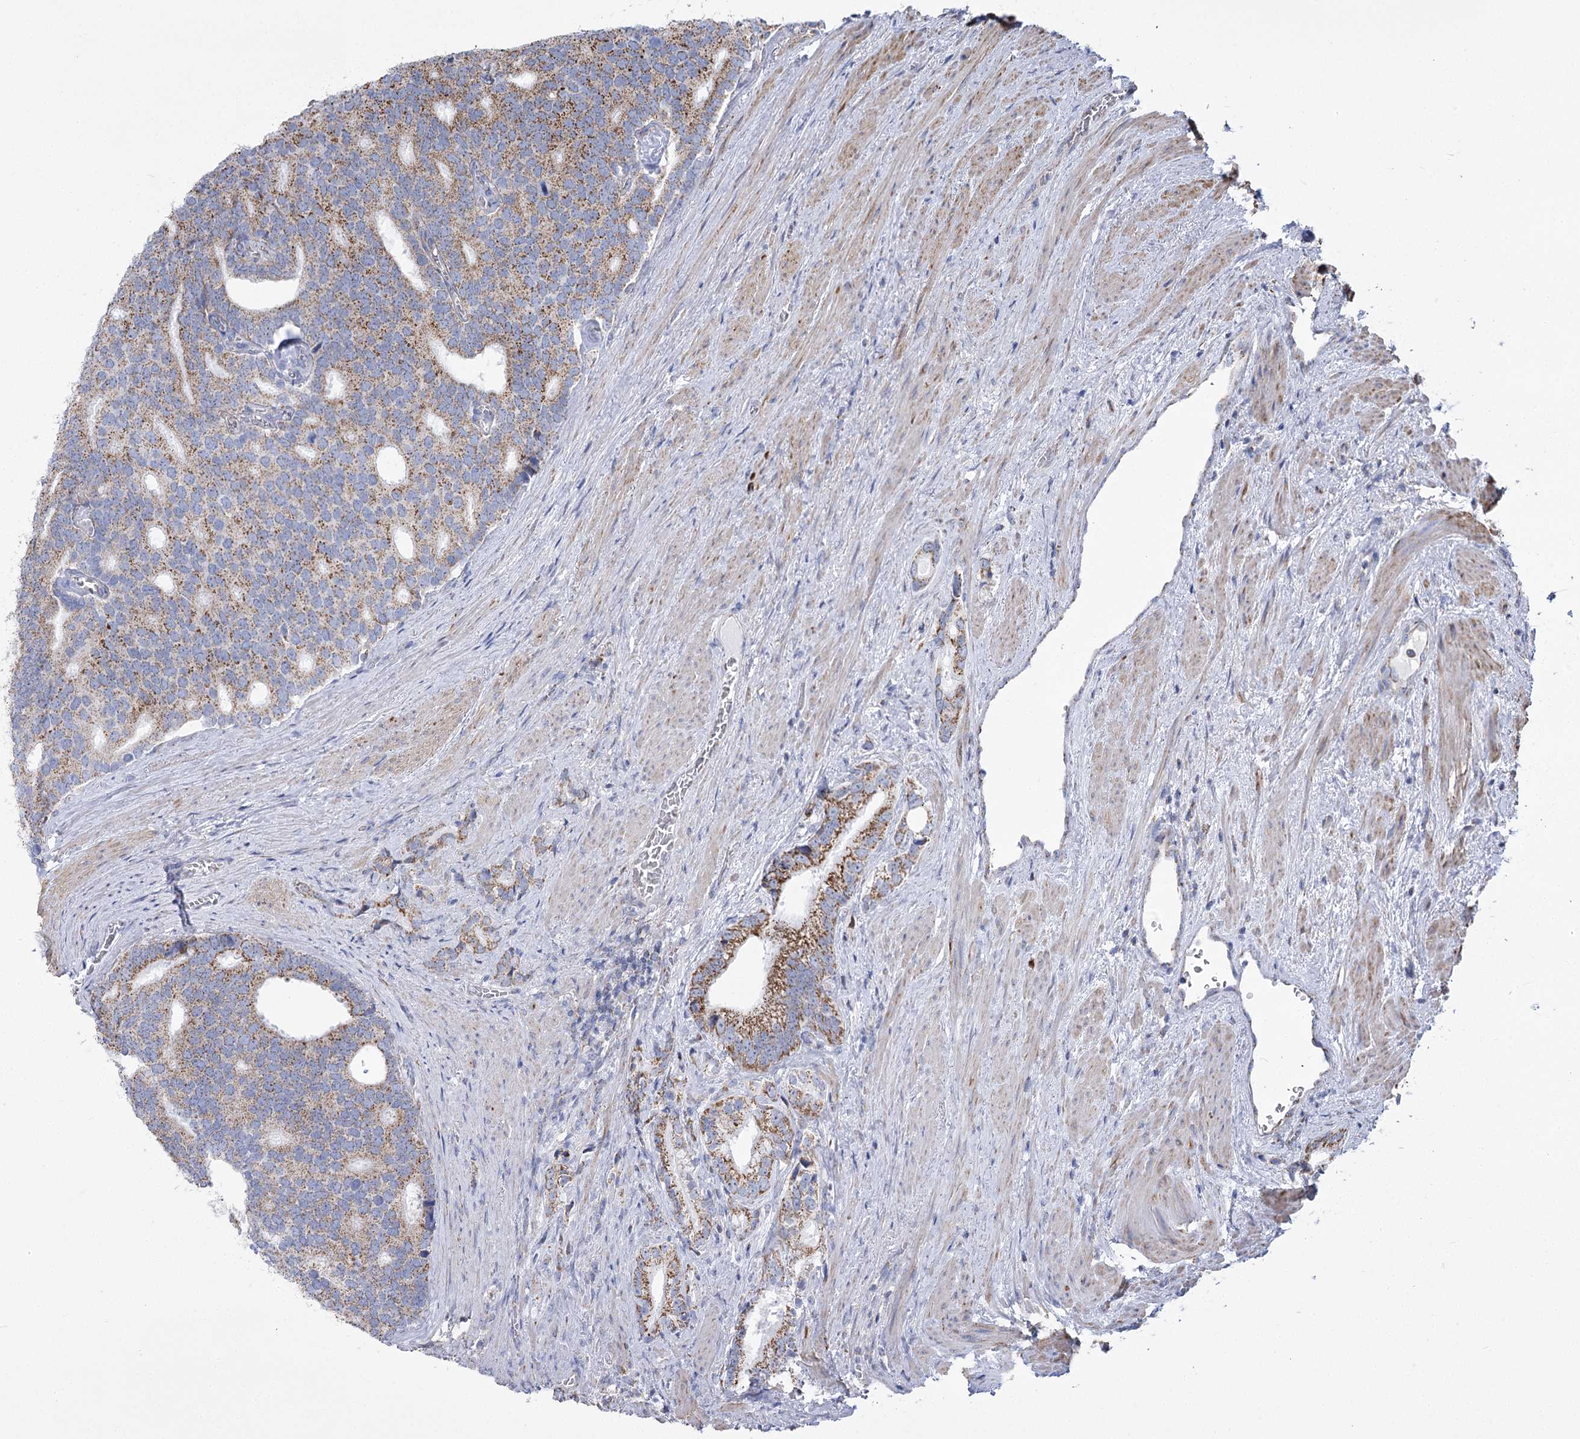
{"staining": {"intensity": "moderate", "quantity": "25%-75%", "location": "cytoplasmic/membranous"}, "tissue": "prostate cancer", "cell_type": "Tumor cells", "image_type": "cancer", "snomed": [{"axis": "morphology", "description": "Adenocarcinoma, Low grade"}, {"axis": "topography", "description": "Prostate"}], "caption": "Protein expression analysis of human prostate cancer reveals moderate cytoplasmic/membranous staining in approximately 25%-75% of tumor cells.", "gene": "PDHB", "patient": {"sex": "male", "age": 71}}